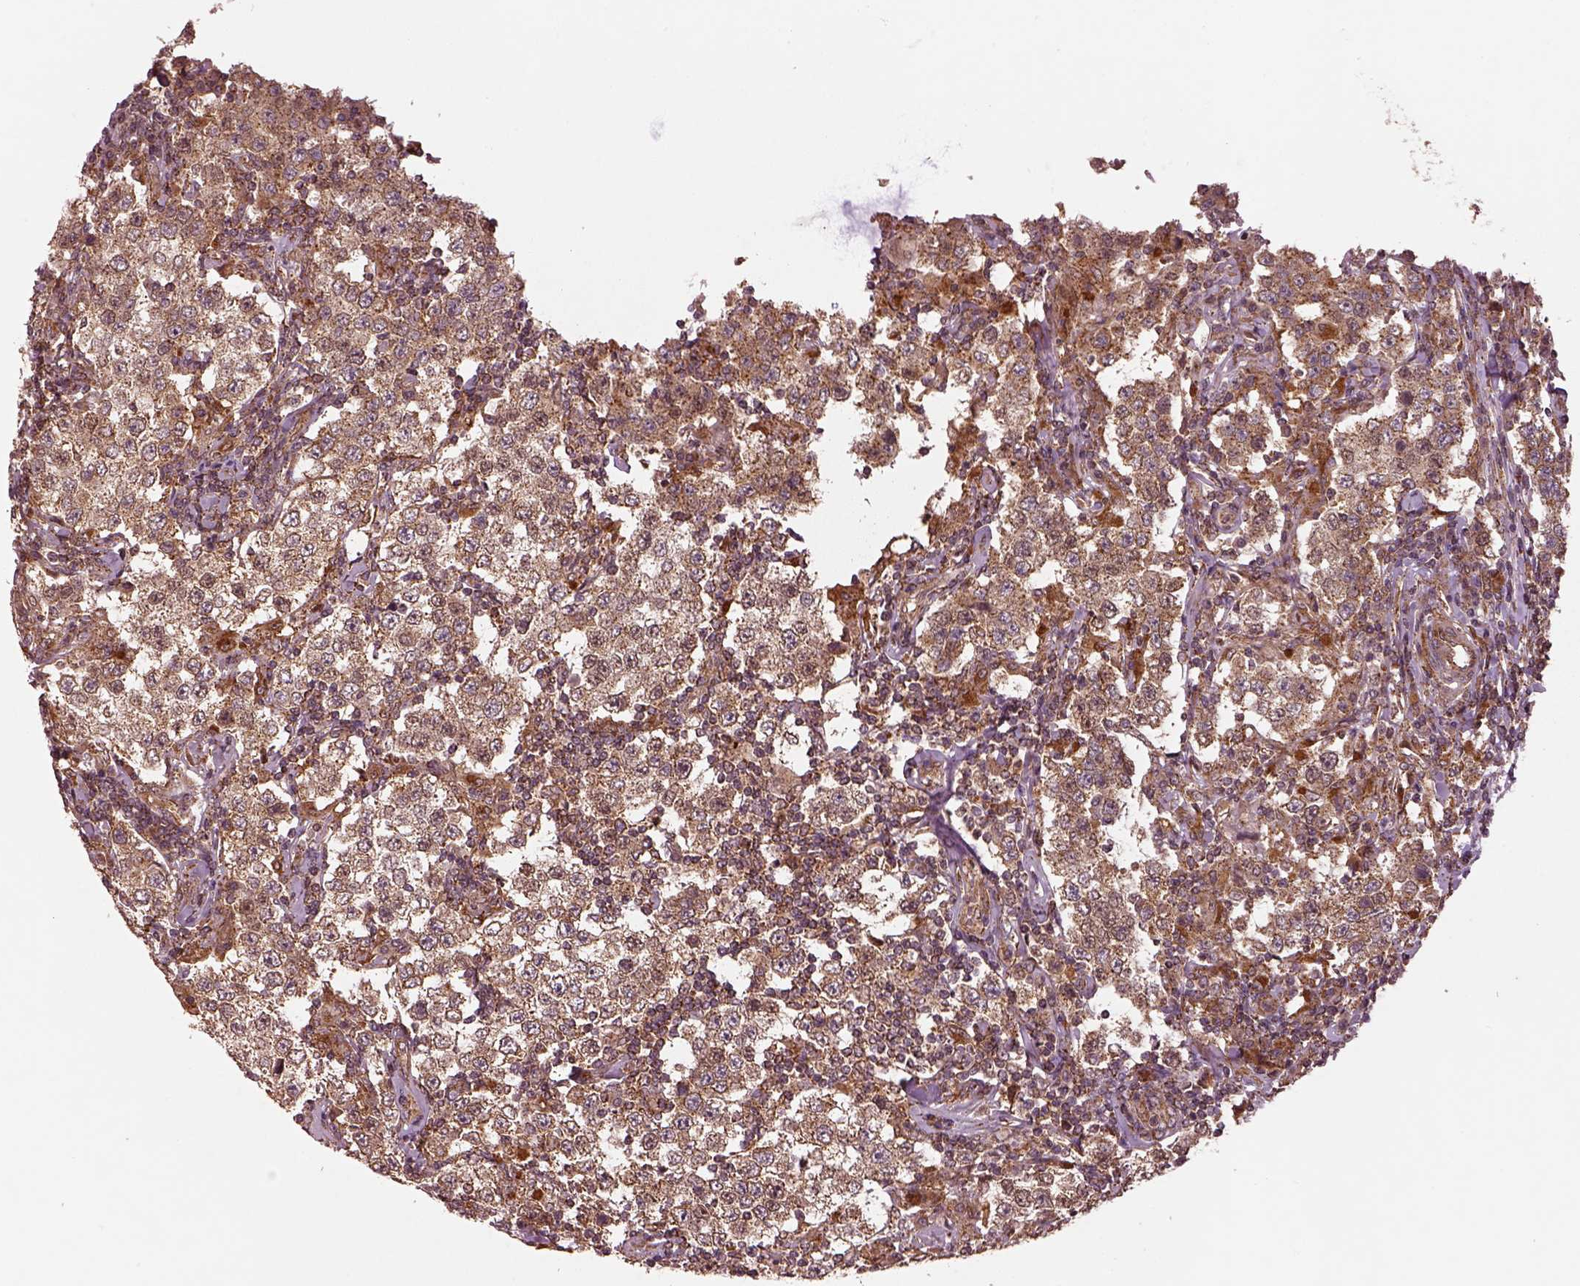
{"staining": {"intensity": "moderate", "quantity": "25%-75%", "location": "cytoplasmic/membranous"}, "tissue": "testis cancer", "cell_type": "Tumor cells", "image_type": "cancer", "snomed": [{"axis": "morphology", "description": "Seminoma, NOS"}, {"axis": "morphology", "description": "Carcinoma, Embryonal, NOS"}, {"axis": "topography", "description": "Testis"}], "caption": "Approximately 25%-75% of tumor cells in testis cancer (embryonal carcinoma) show moderate cytoplasmic/membranous protein staining as visualized by brown immunohistochemical staining.", "gene": "WASHC2A", "patient": {"sex": "male", "age": 41}}